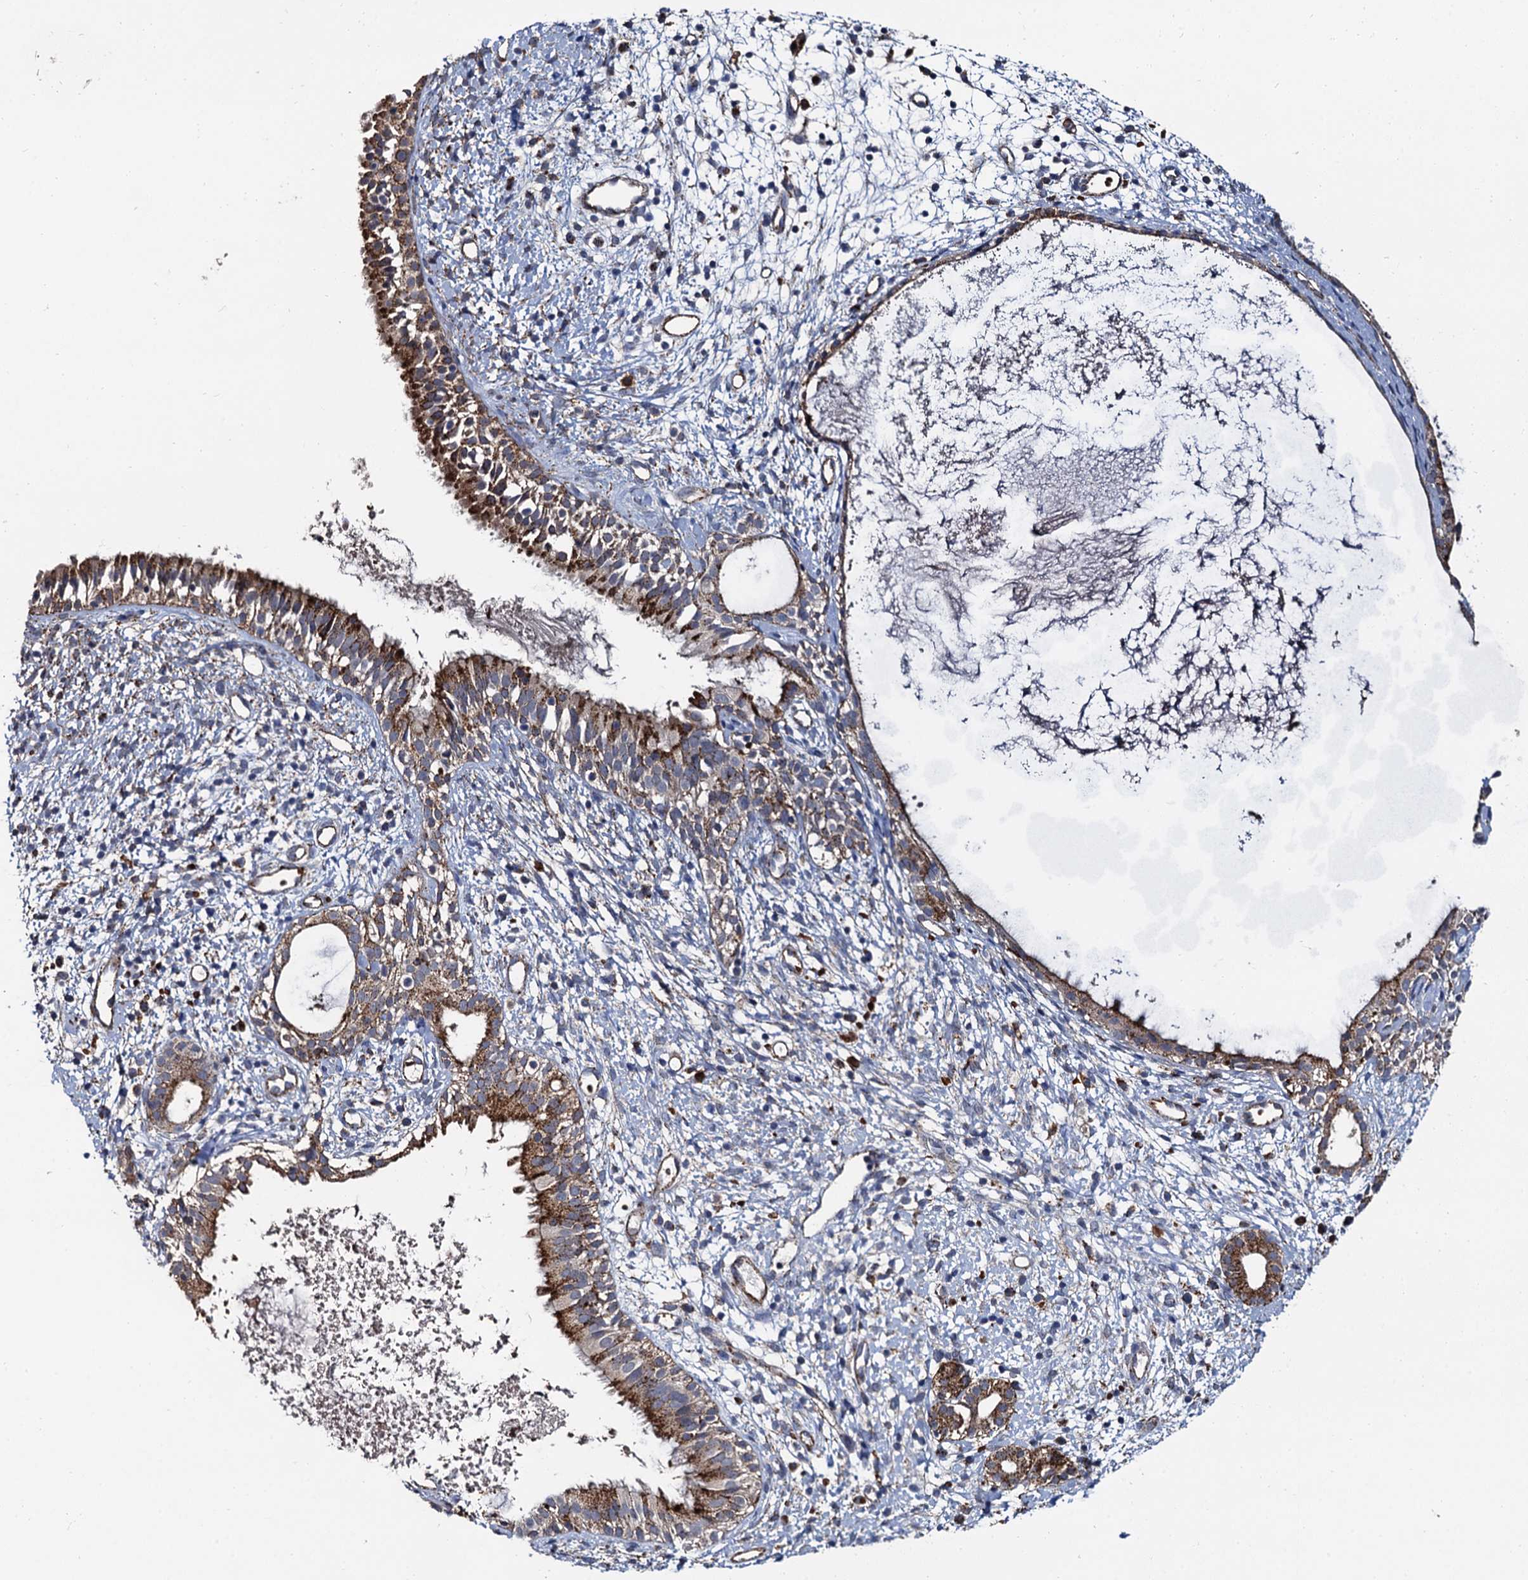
{"staining": {"intensity": "strong", "quantity": ">75%", "location": "cytoplasmic/membranous"}, "tissue": "nasopharynx", "cell_type": "Respiratory epithelial cells", "image_type": "normal", "snomed": [{"axis": "morphology", "description": "Normal tissue, NOS"}, {"axis": "topography", "description": "Nasopharynx"}], "caption": "Protein staining by immunohistochemistry demonstrates strong cytoplasmic/membranous staining in about >75% of respiratory epithelial cells in unremarkable nasopharynx. Using DAB (3,3'-diaminobenzidine) (brown) and hematoxylin (blue) stains, captured at high magnification using brightfield microscopy.", "gene": "GBA1", "patient": {"sex": "male", "age": 22}}